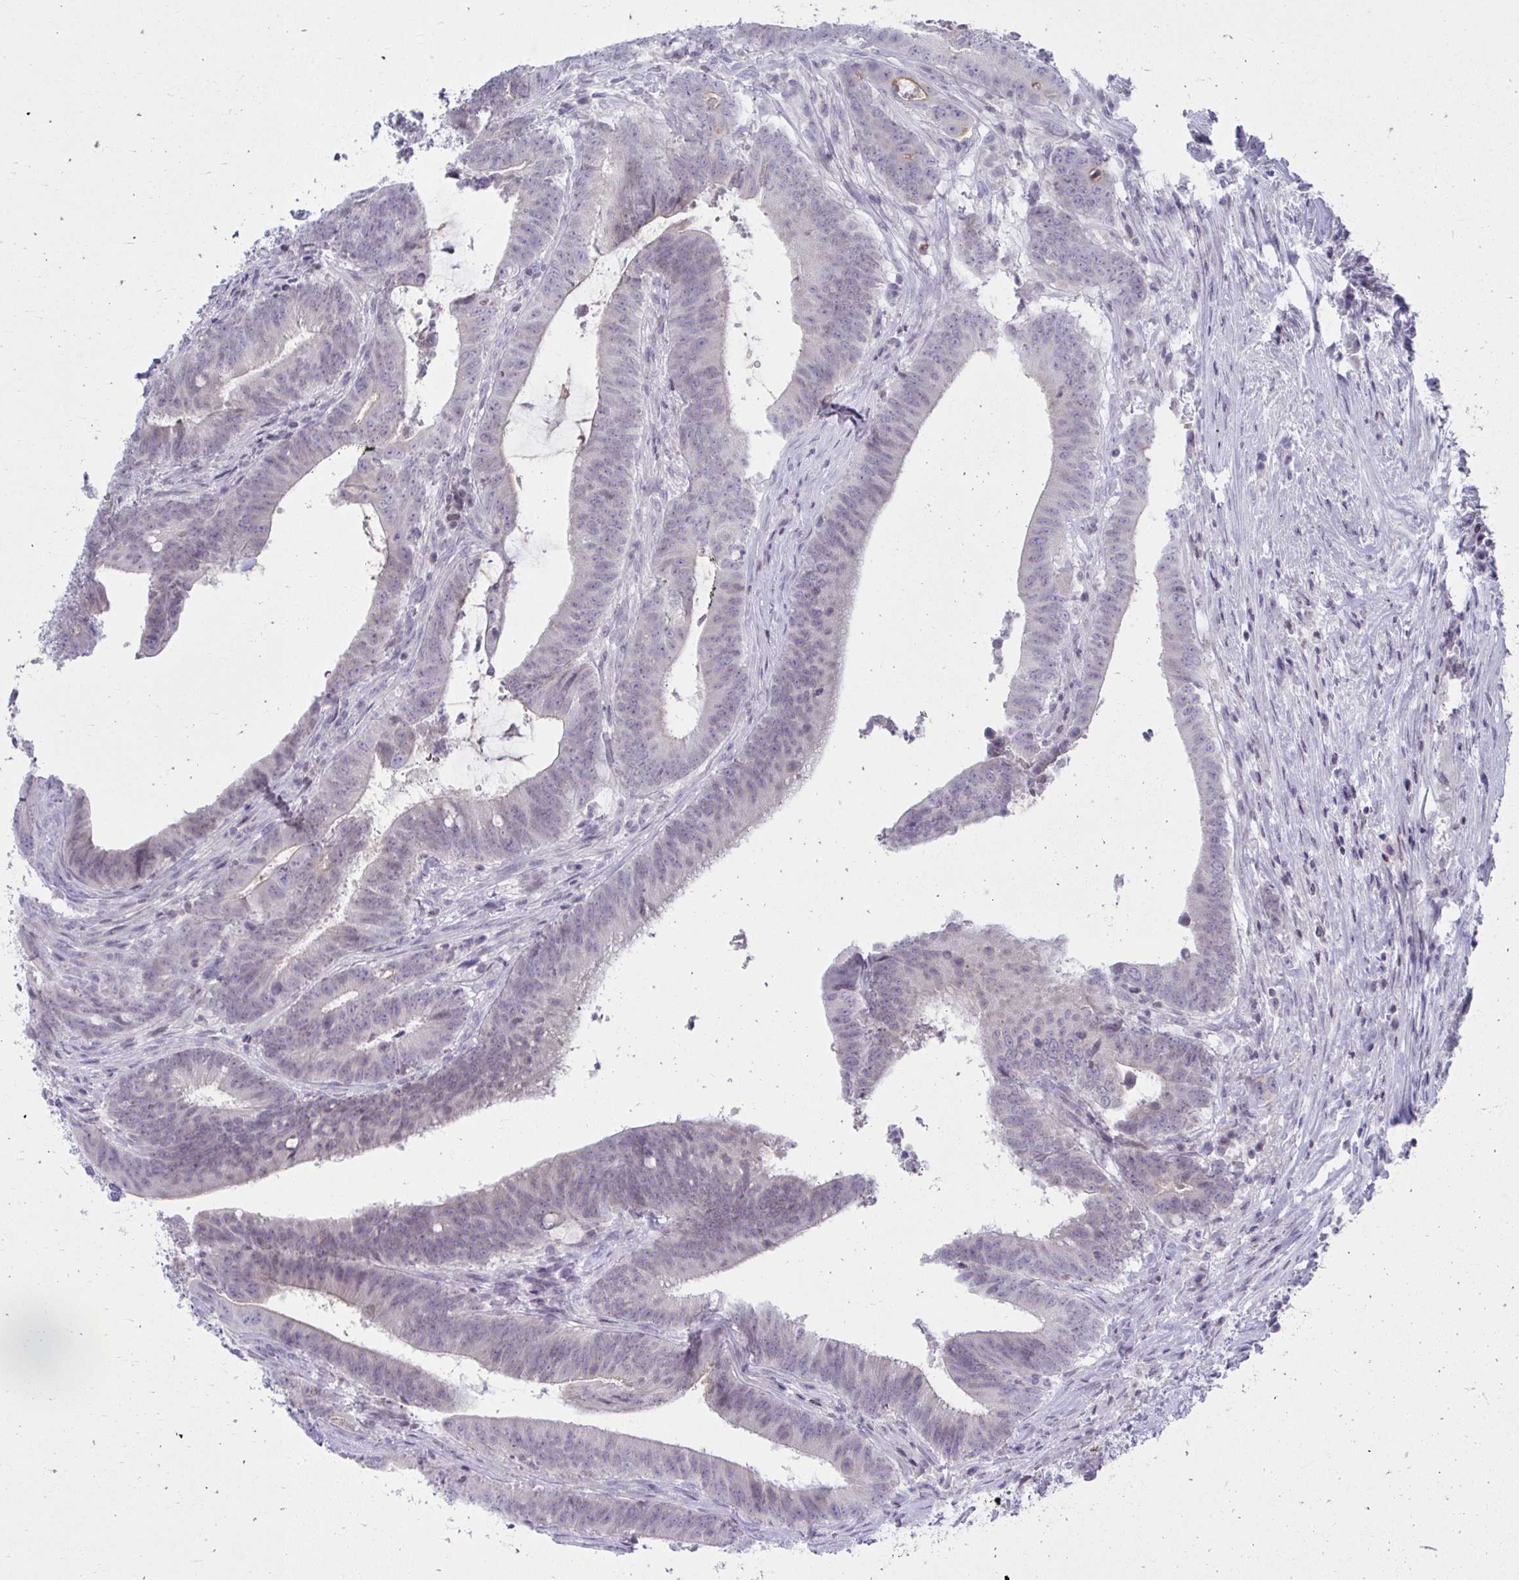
{"staining": {"intensity": "negative", "quantity": "none", "location": "none"}, "tissue": "colorectal cancer", "cell_type": "Tumor cells", "image_type": "cancer", "snomed": [{"axis": "morphology", "description": "Adenocarcinoma, NOS"}, {"axis": "topography", "description": "Colon"}], "caption": "A photomicrograph of human colorectal adenocarcinoma is negative for staining in tumor cells.", "gene": "OR7A5", "patient": {"sex": "female", "age": 43}}